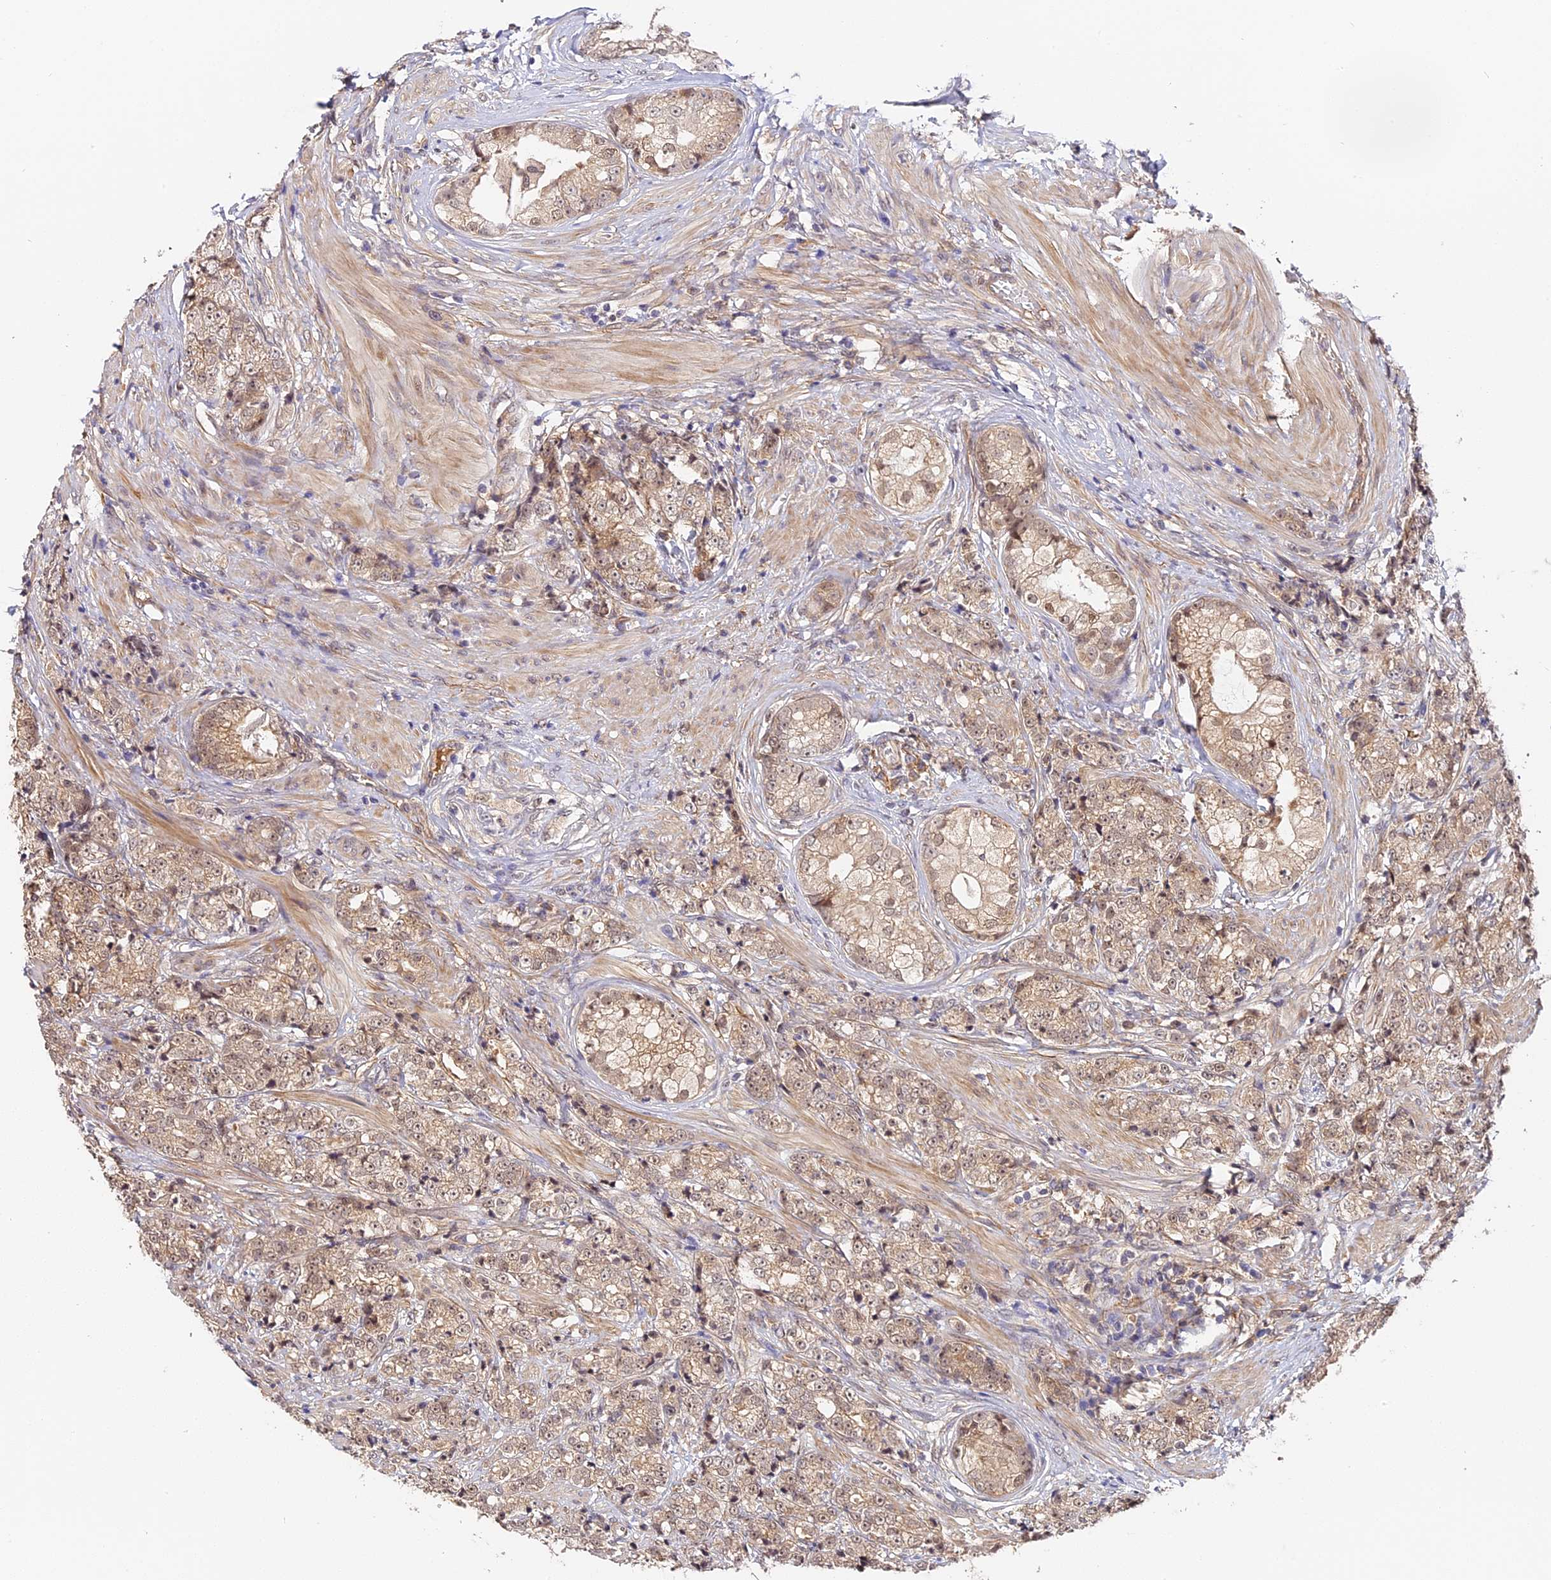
{"staining": {"intensity": "weak", "quantity": ">75%", "location": "nuclear"}, "tissue": "prostate cancer", "cell_type": "Tumor cells", "image_type": "cancer", "snomed": [{"axis": "morphology", "description": "Adenocarcinoma, High grade"}, {"axis": "topography", "description": "Prostate"}], "caption": "Human adenocarcinoma (high-grade) (prostate) stained with a protein marker displays weak staining in tumor cells.", "gene": "IMPACT", "patient": {"sex": "male", "age": 69}}